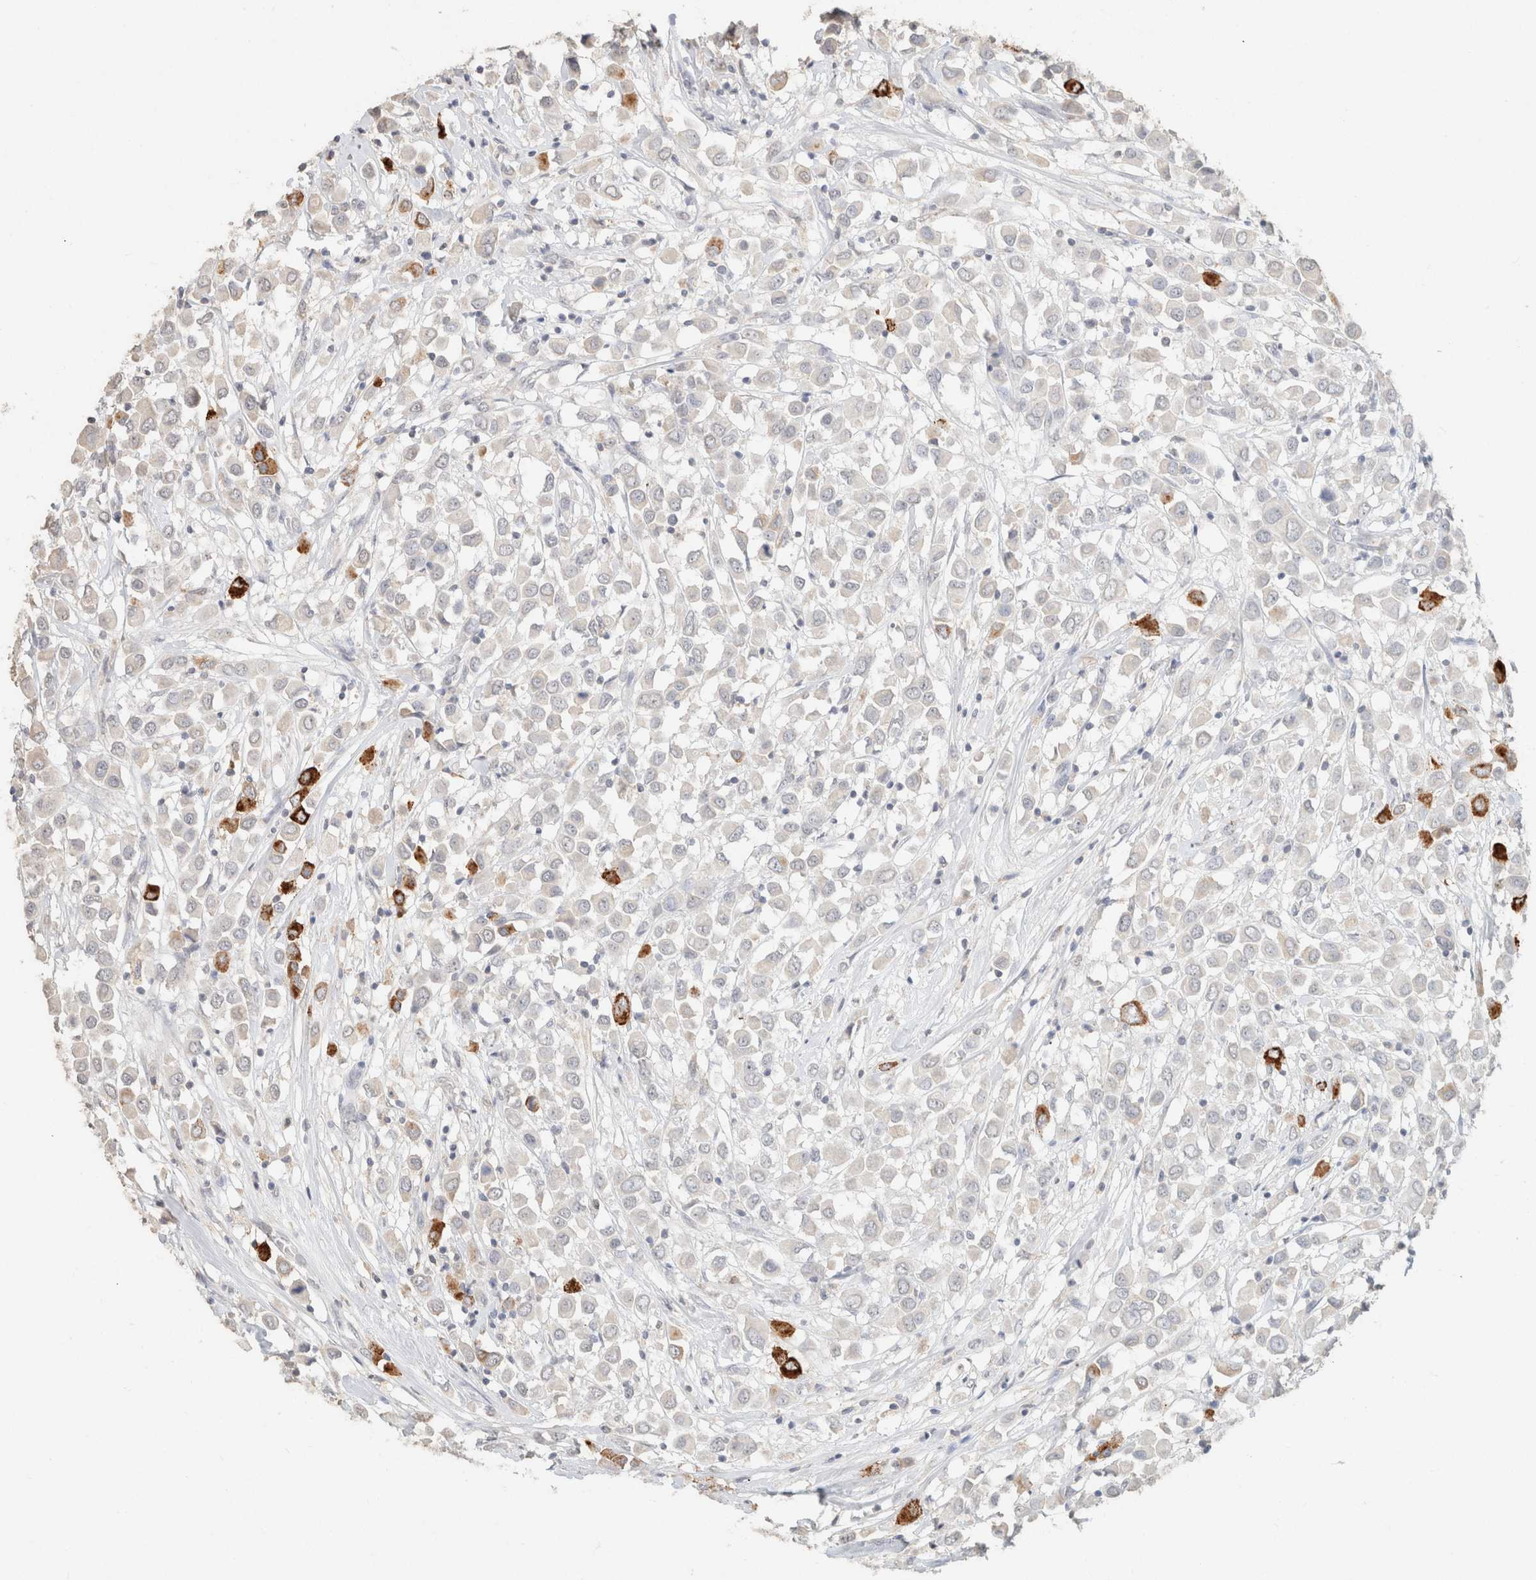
{"staining": {"intensity": "strong", "quantity": "<25%", "location": "cytoplasmic/membranous"}, "tissue": "breast cancer", "cell_type": "Tumor cells", "image_type": "cancer", "snomed": [{"axis": "morphology", "description": "Duct carcinoma"}, {"axis": "topography", "description": "Breast"}], "caption": "Tumor cells exhibit medium levels of strong cytoplasmic/membranous expression in about <25% of cells in human infiltrating ductal carcinoma (breast). (IHC, brightfield microscopy, high magnification).", "gene": "CPA1", "patient": {"sex": "female", "age": 61}}